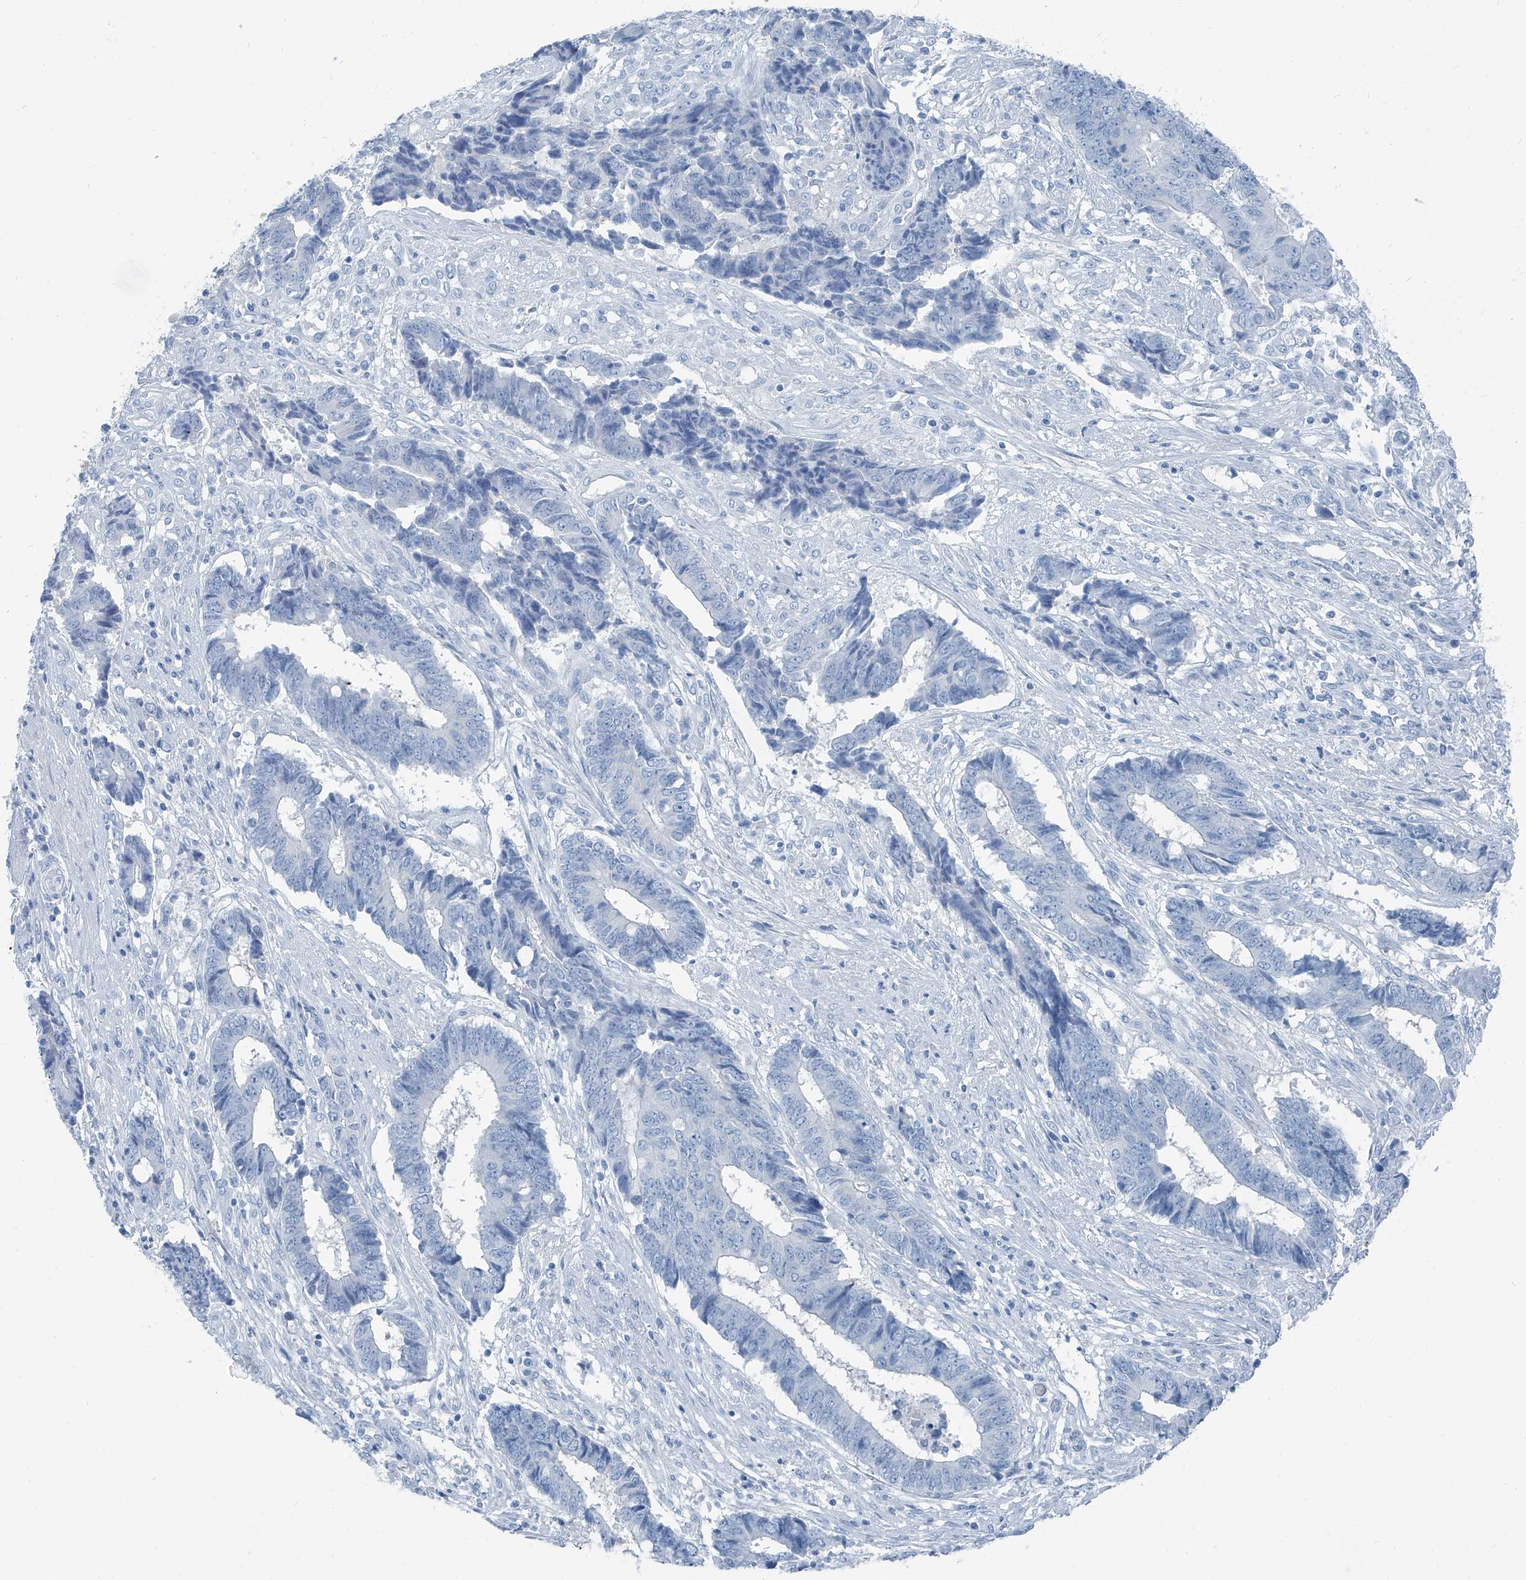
{"staining": {"intensity": "negative", "quantity": "none", "location": "none"}, "tissue": "colorectal cancer", "cell_type": "Tumor cells", "image_type": "cancer", "snomed": [{"axis": "morphology", "description": "Adenocarcinoma, NOS"}, {"axis": "topography", "description": "Rectum"}], "caption": "The immunohistochemistry (IHC) histopathology image has no significant staining in tumor cells of colorectal cancer tissue. (DAB immunohistochemistry with hematoxylin counter stain).", "gene": "RGN", "patient": {"sex": "male", "age": 84}}